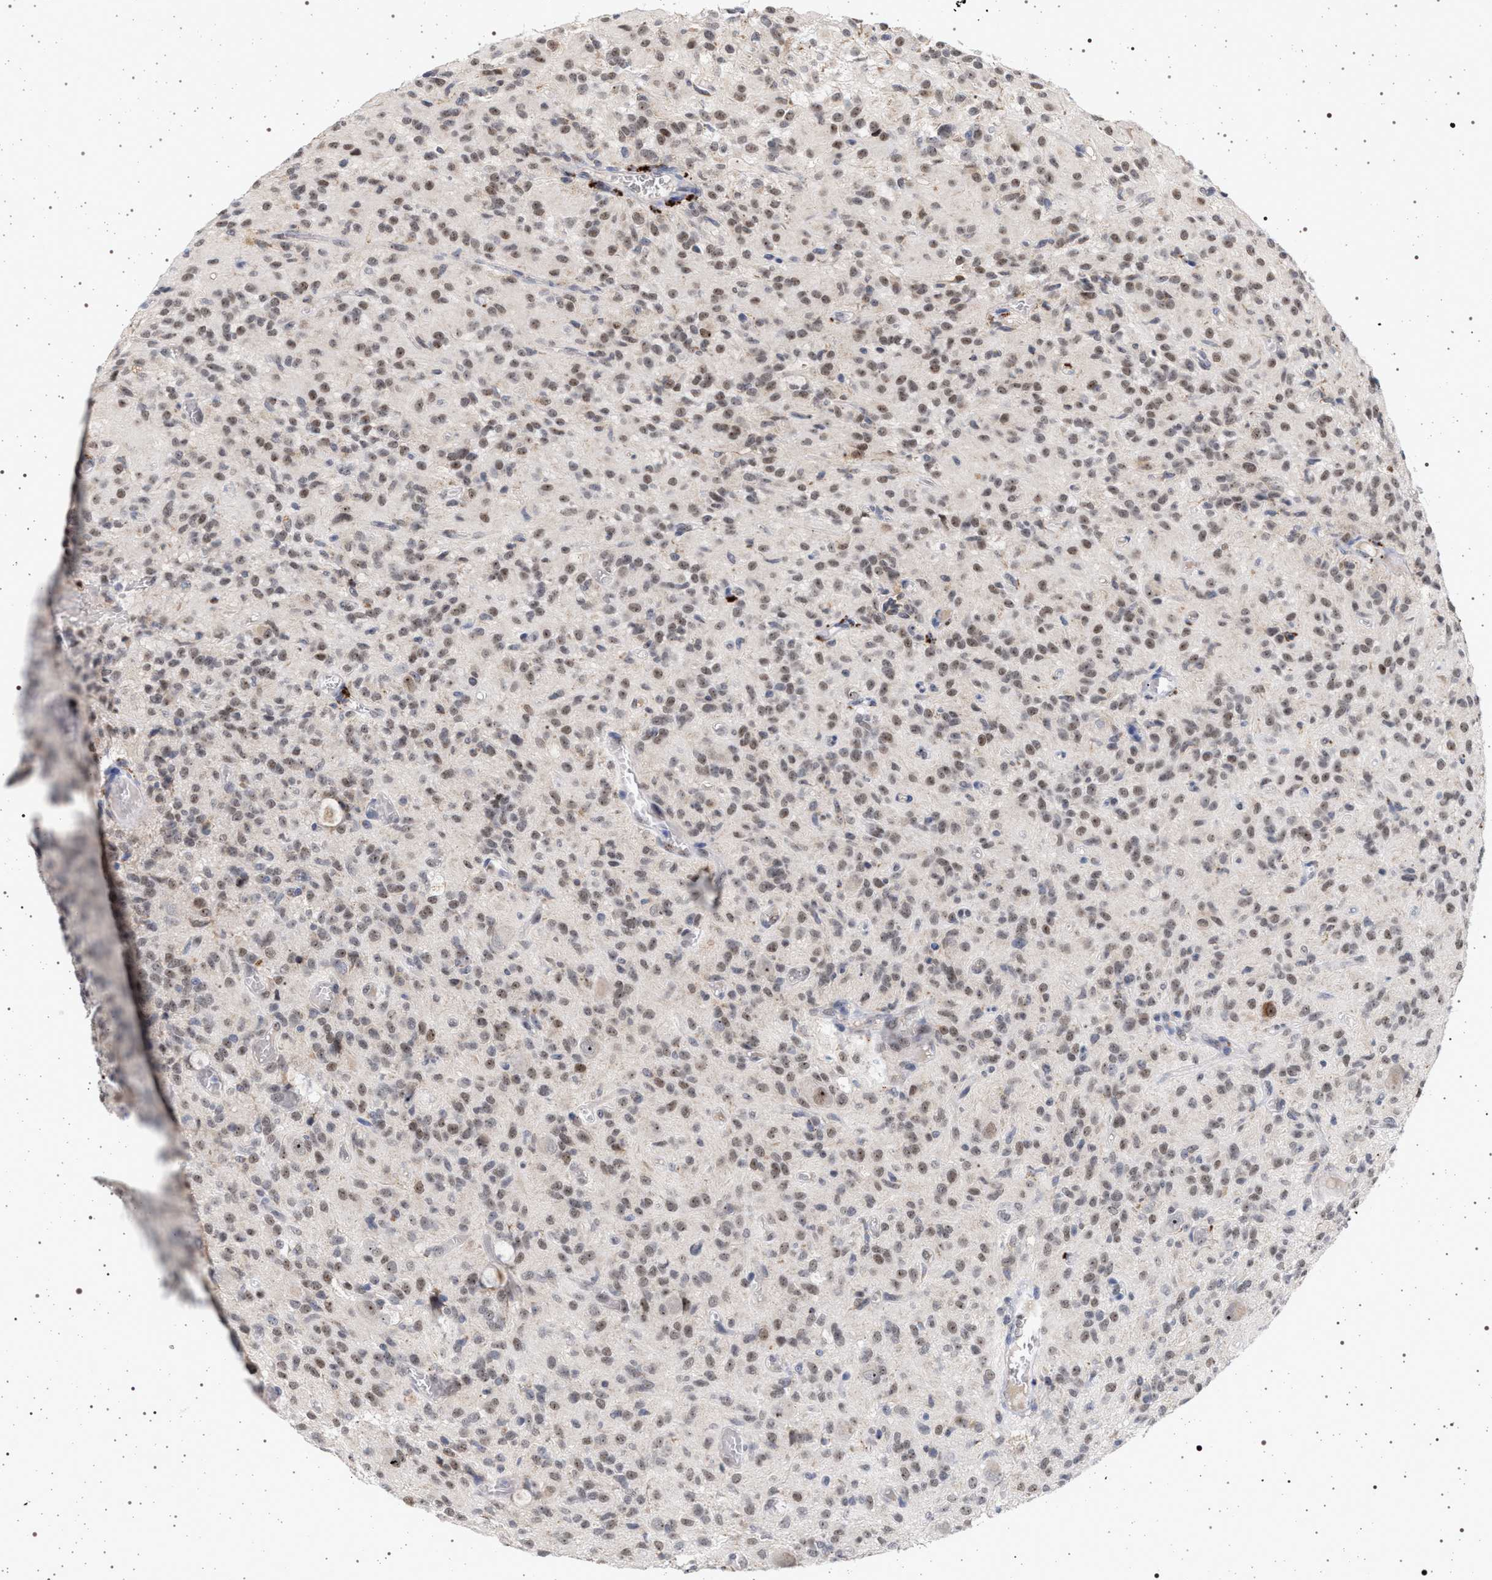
{"staining": {"intensity": "moderate", "quantity": ">75%", "location": "nuclear"}, "tissue": "glioma", "cell_type": "Tumor cells", "image_type": "cancer", "snomed": [{"axis": "morphology", "description": "Glioma, malignant, High grade"}, {"axis": "topography", "description": "Brain"}], "caption": "Malignant glioma (high-grade) stained with a brown dye demonstrates moderate nuclear positive expression in about >75% of tumor cells.", "gene": "ELAC2", "patient": {"sex": "female", "age": 59}}